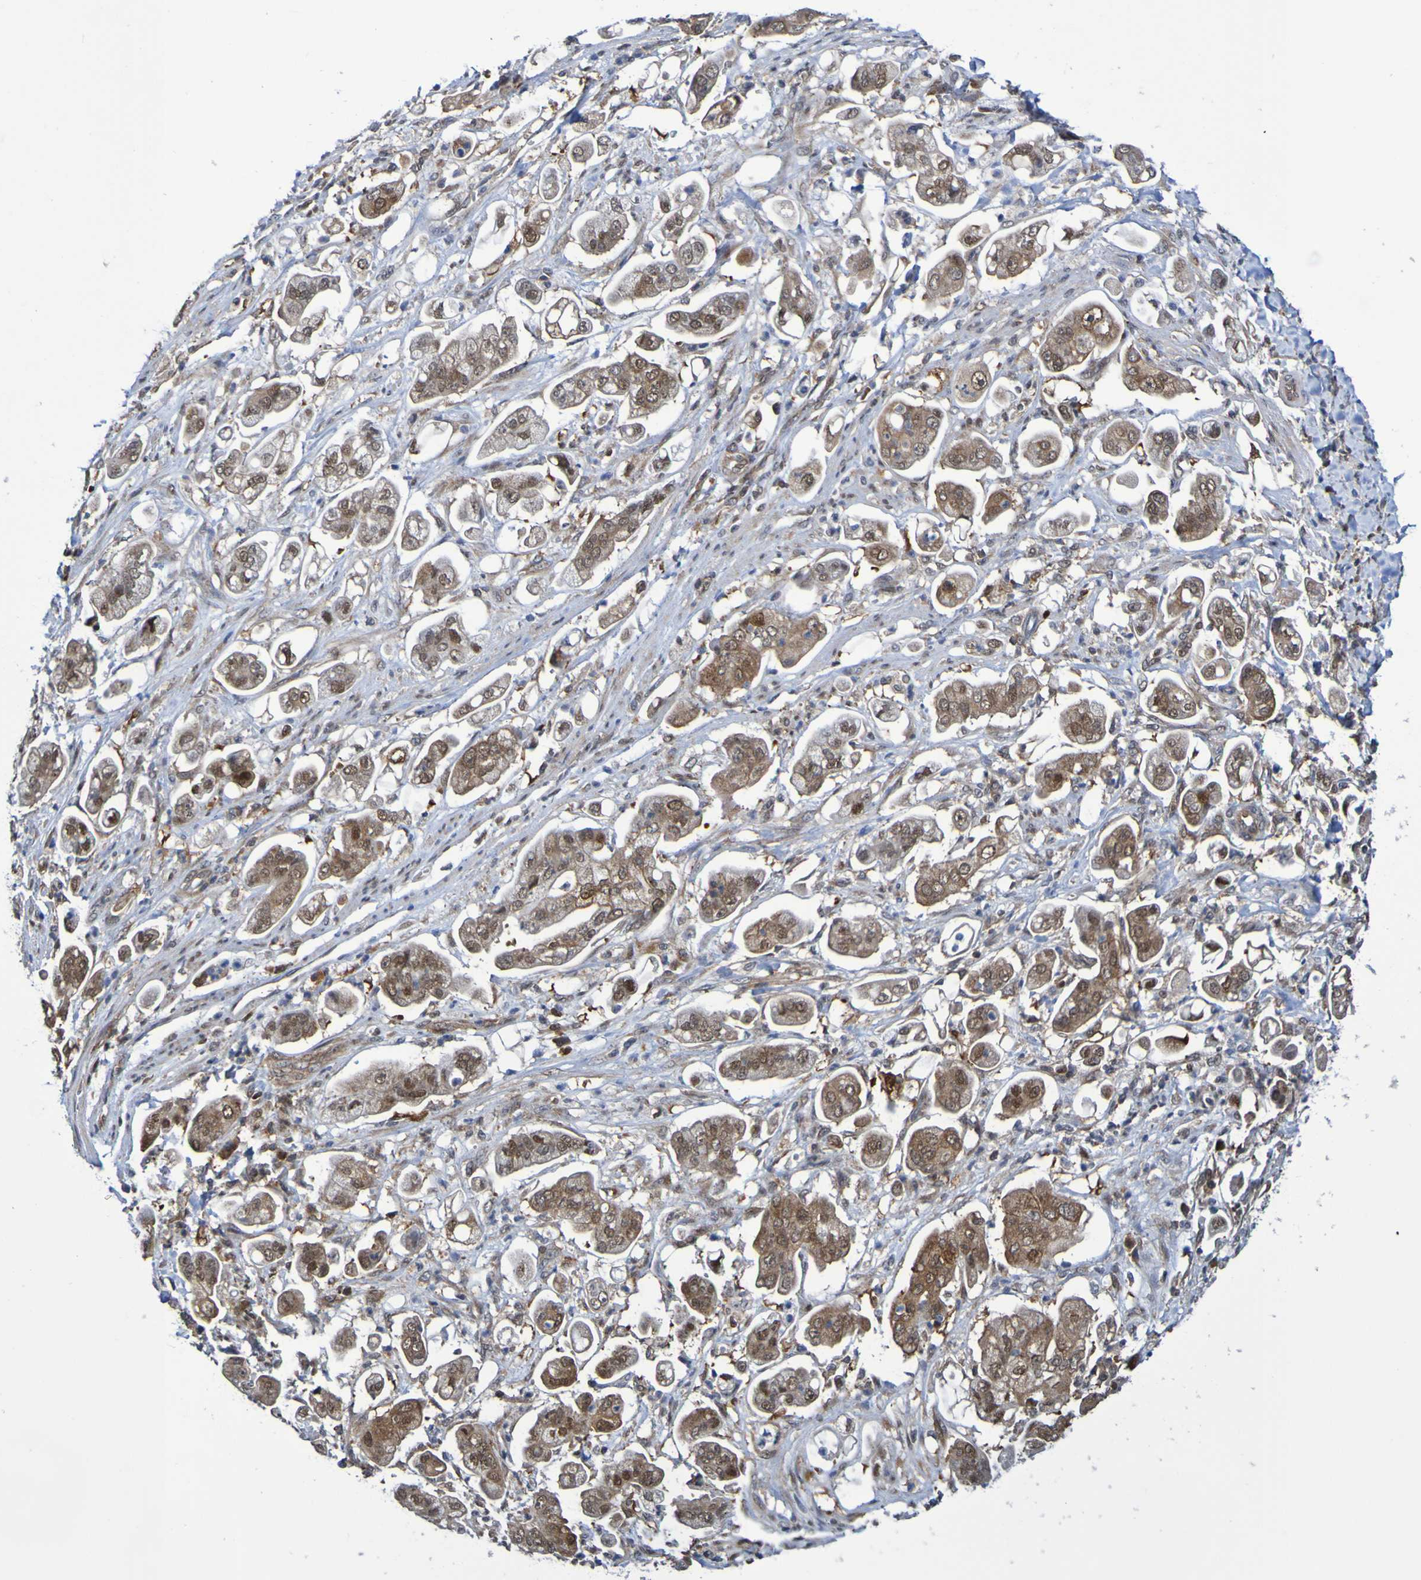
{"staining": {"intensity": "moderate", "quantity": ">75%", "location": "cytoplasmic/membranous"}, "tissue": "stomach cancer", "cell_type": "Tumor cells", "image_type": "cancer", "snomed": [{"axis": "morphology", "description": "Adenocarcinoma, NOS"}, {"axis": "topography", "description": "Stomach"}], "caption": "Protein staining by immunohistochemistry (IHC) exhibits moderate cytoplasmic/membranous staining in about >75% of tumor cells in stomach cancer. (brown staining indicates protein expression, while blue staining denotes nuclei).", "gene": "ATIC", "patient": {"sex": "male", "age": 62}}